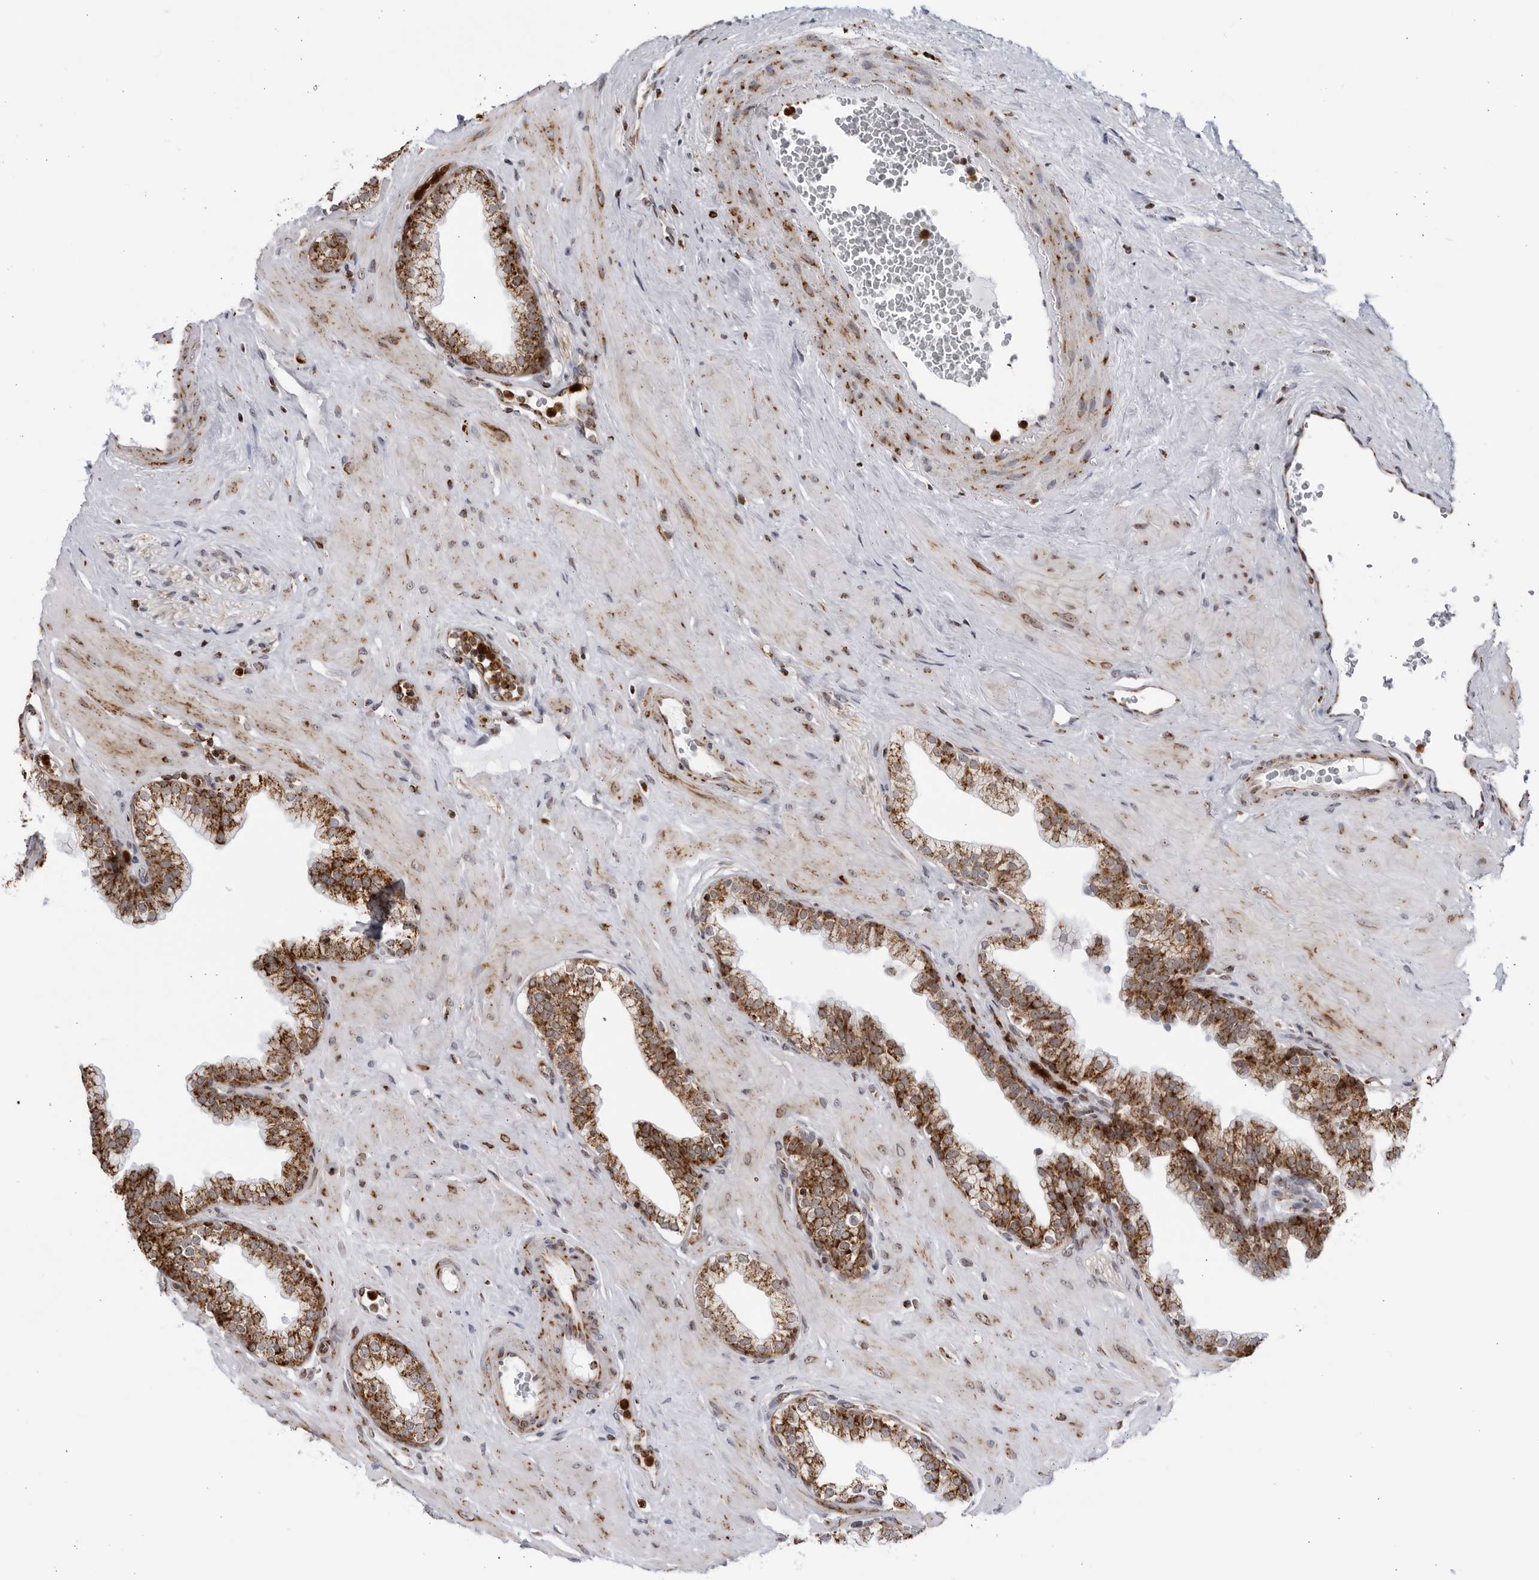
{"staining": {"intensity": "strong", "quantity": ">75%", "location": "cytoplasmic/membranous"}, "tissue": "prostate", "cell_type": "Glandular cells", "image_type": "normal", "snomed": [{"axis": "morphology", "description": "Normal tissue, NOS"}, {"axis": "morphology", "description": "Urothelial carcinoma, Low grade"}, {"axis": "topography", "description": "Urinary bladder"}, {"axis": "topography", "description": "Prostate"}], "caption": "Immunohistochemical staining of unremarkable prostate displays high levels of strong cytoplasmic/membranous staining in approximately >75% of glandular cells. Nuclei are stained in blue.", "gene": "RBM34", "patient": {"sex": "male", "age": 60}}